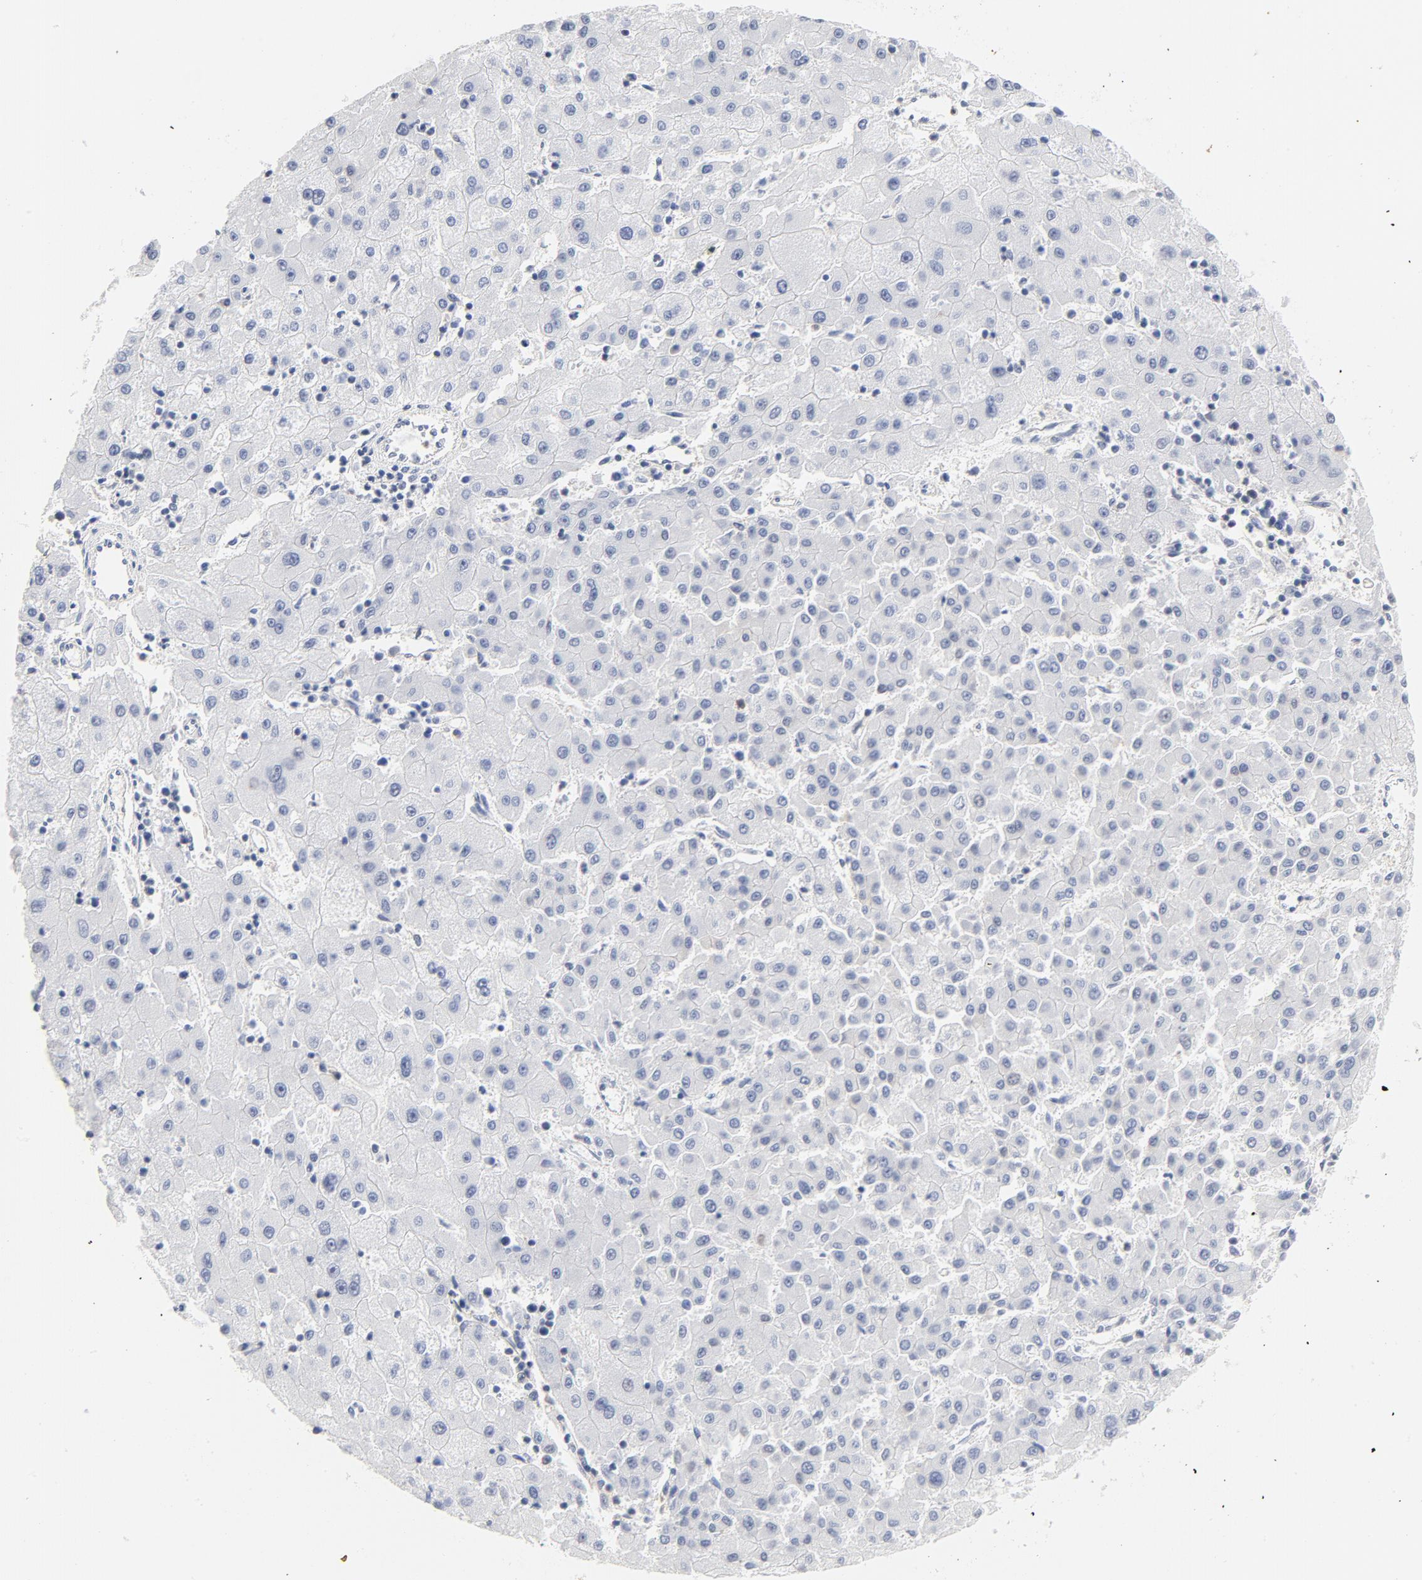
{"staining": {"intensity": "negative", "quantity": "none", "location": "none"}, "tissue": "liver cancer", "cell_type": "Tumor cells", "image_type": "cancer", "snomed": [{"axis": "morphology", "description": "Carcinoma, Hepatocellular, NOS"}, {"axis": "topography", "description": "Liver"}], "caption": "DAB (3,3'-diaminobenzidine) immunohistochemical staining of human liver cancer demonstrates no significant positivity in tumor cells.", "gene": "CDKN1B", "patient": {"sex": "male", "age": 72}}